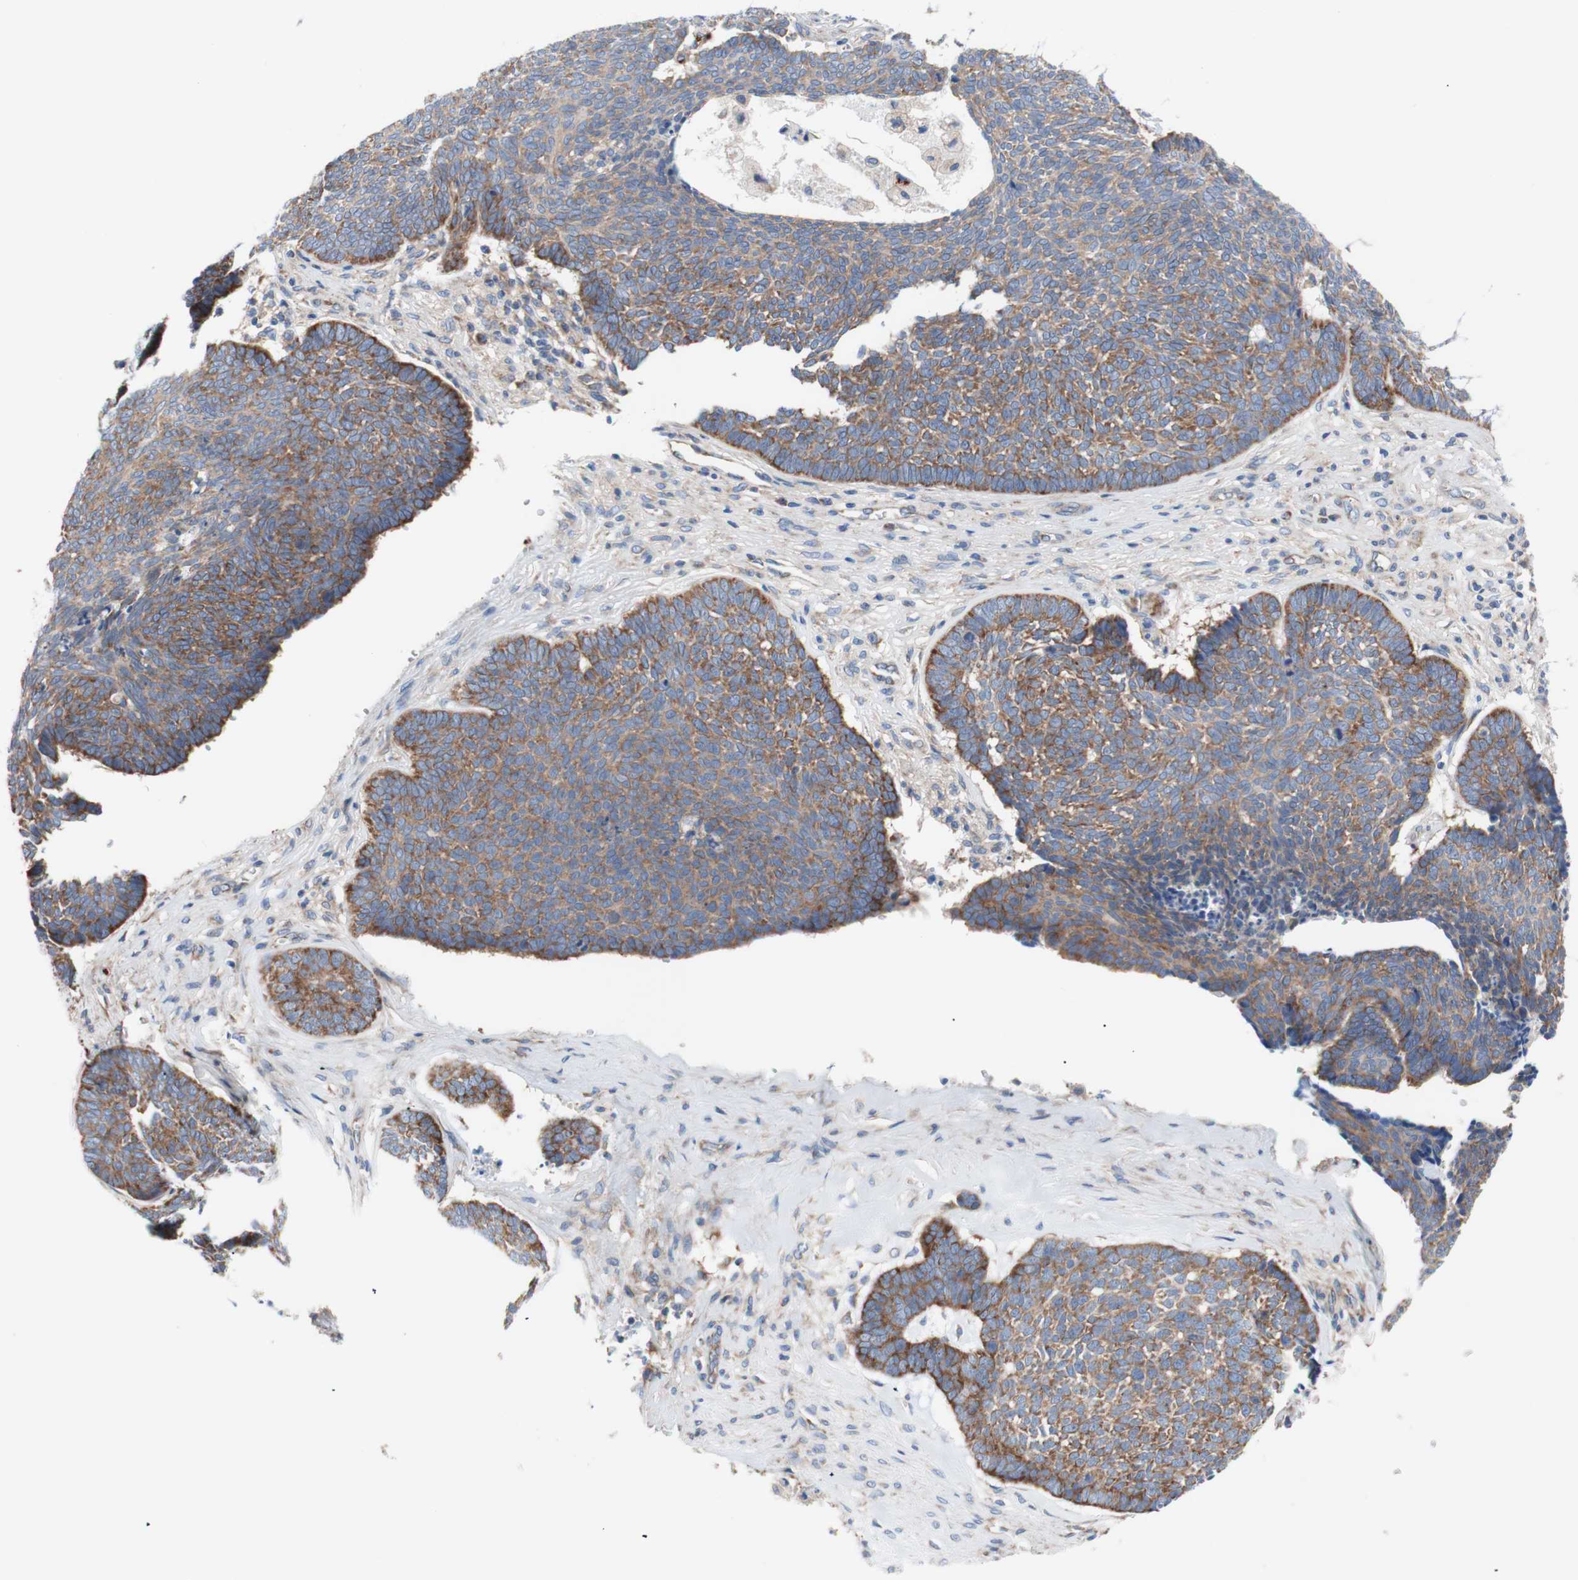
{"staining": {"intensity": "moderate", "quantity": ">75%", "location": "cytoplasmic/membranous"}, "tissue": "skin cancer", "cell_type": "Tumor cells", "image_type": "cancer", "snomed": [{"axis": "morphology", "description": "Basal cell carcinoma"}, {"axis": "topography", "description": "Skin"}], "caption": "The immunohistochemical stain highlights moderate cytoplasmic/membranous positivity in tumor cells of skin cancer tissue. The staining was performed using DAB (3,3'-diaminobenzidine), with brown indicating positive protein expression. Nuclei are stained blue with hematoxylin.", "gene": "FMR1", "patient": {"sex": "male", "age": 84}}